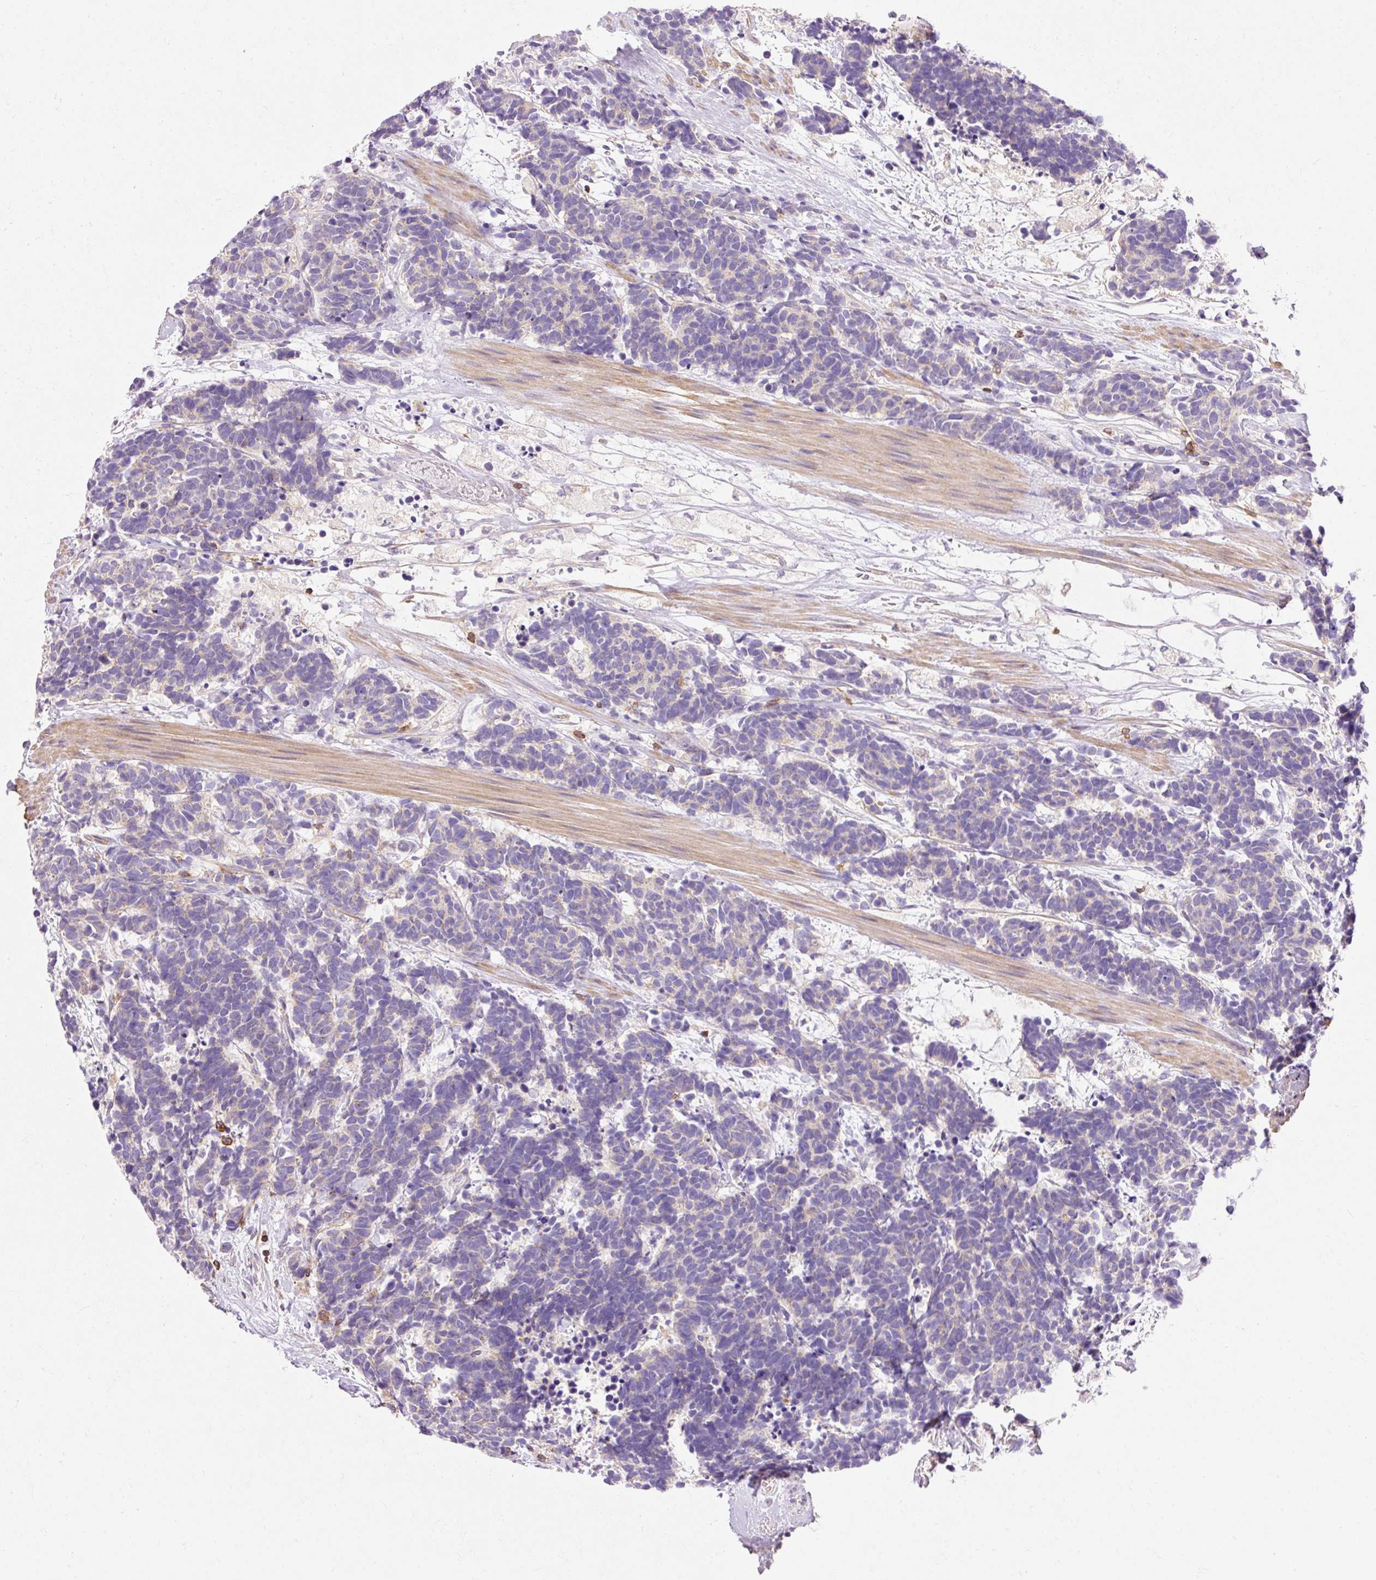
{"staining": {"intensity": "negative", "quantity": "none", "location": "none"}, "tissue": "carcinoid", "cell_type": "Tumor cells", "image_type": "cancer", "snomed": [{"axis": "morphology", "description": "Carcinoma, NOS"}, {"axis": "morphology", "description": "Carcinoid, malignant, NOS"}, {"axis": "topography", "description": "Prostate"}], "caption": "An image of carcinoid stained for a protein reveals no brown staining in tumor cells.", "gene": "IMMT", "patient": {"sex": "male", "age": 57}}